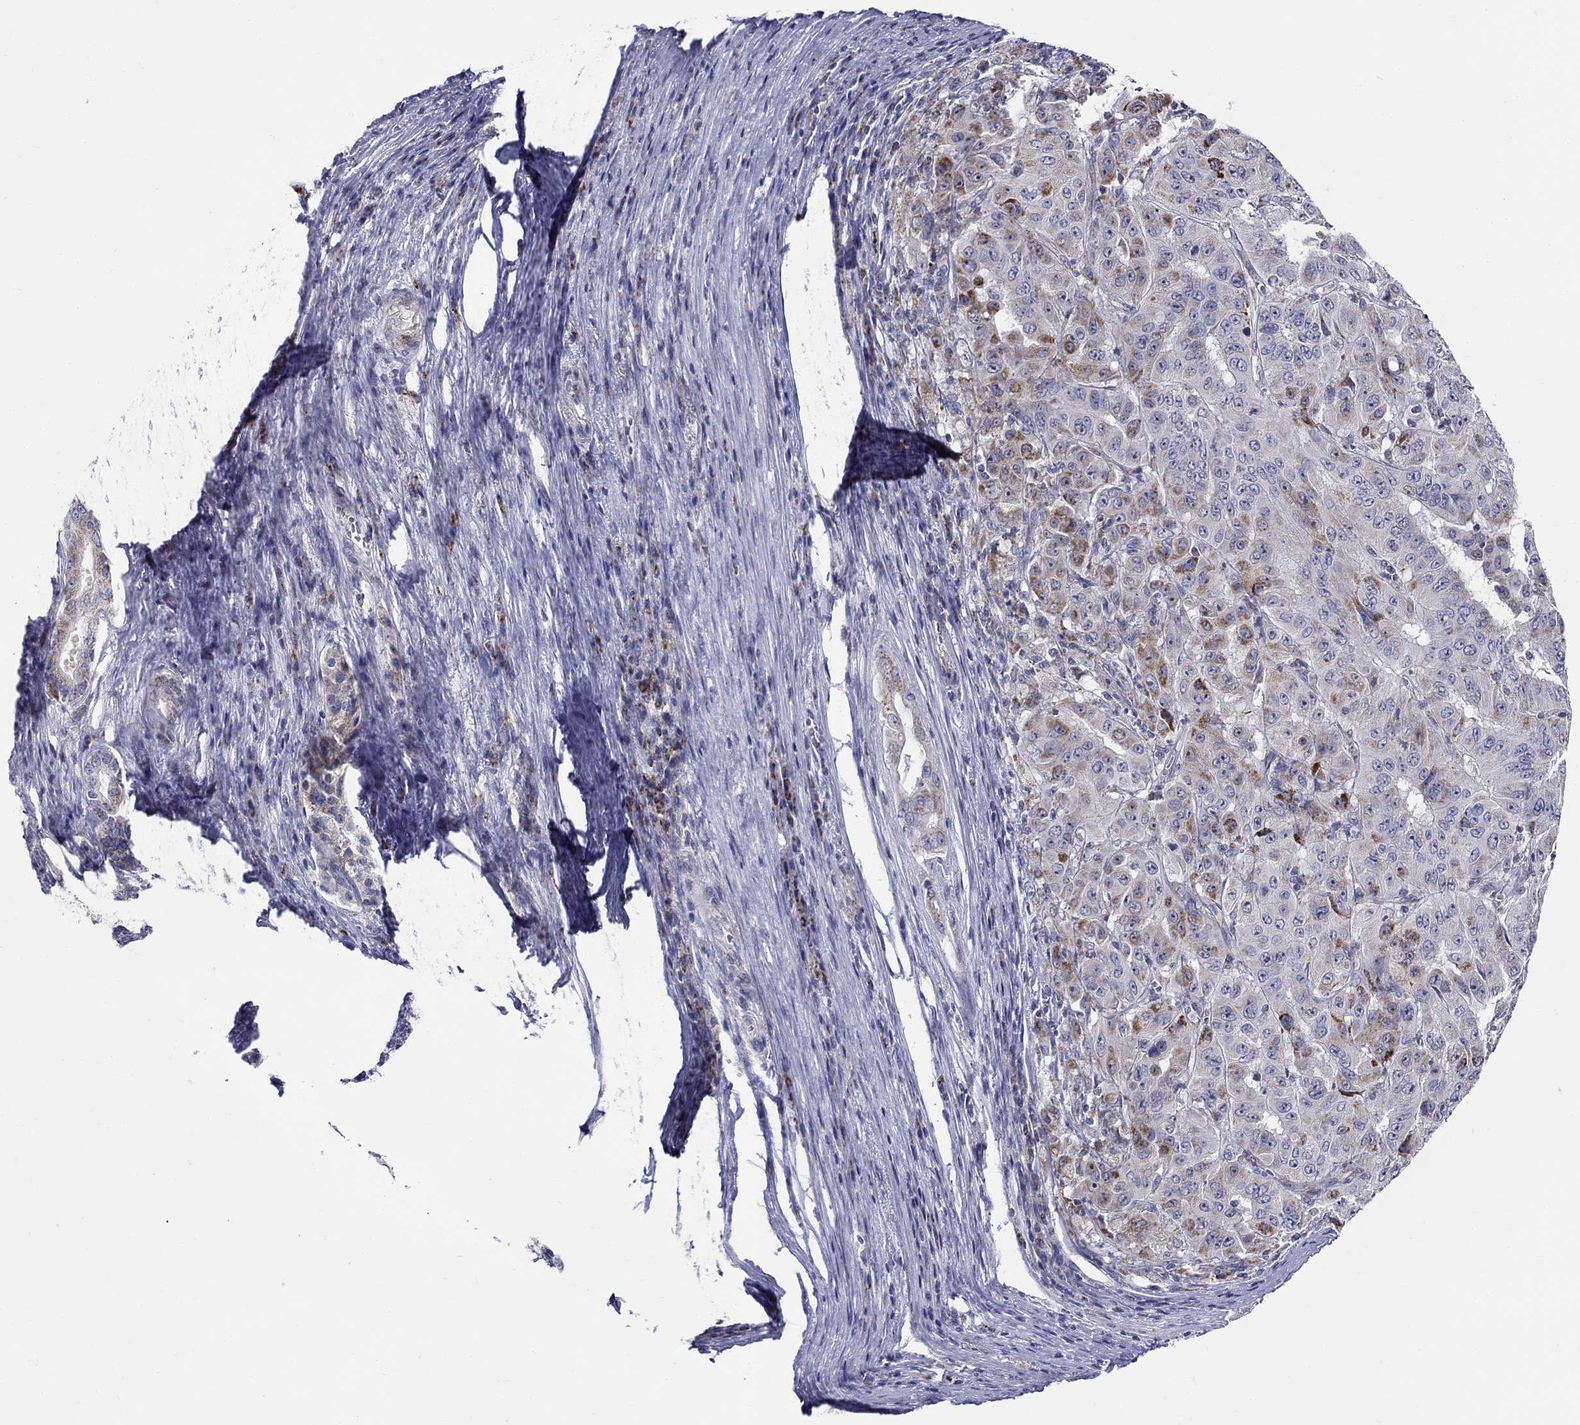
{"staining": {"intensity": "strong", "quantity": "<25%", "location": "cytoplasmic/membranous"}, "tissue": "pancreatic cancer", "cell_type": "Tumor cells", "image_type": "cancer", "snomed": [{"axis": "morphology", "description": "Adenocarcinoma, NOS"}, {"axis": "topography", "description": "Pancreas"}], "caption": "Tumor cells display medium levels of strong cytoplasmic/membranous positivity in about <25% of cells in human pancreatic cancer (adenocarcinoma).", "gene": "HMX2", "patient": {"sex": "male", "age": 63}}